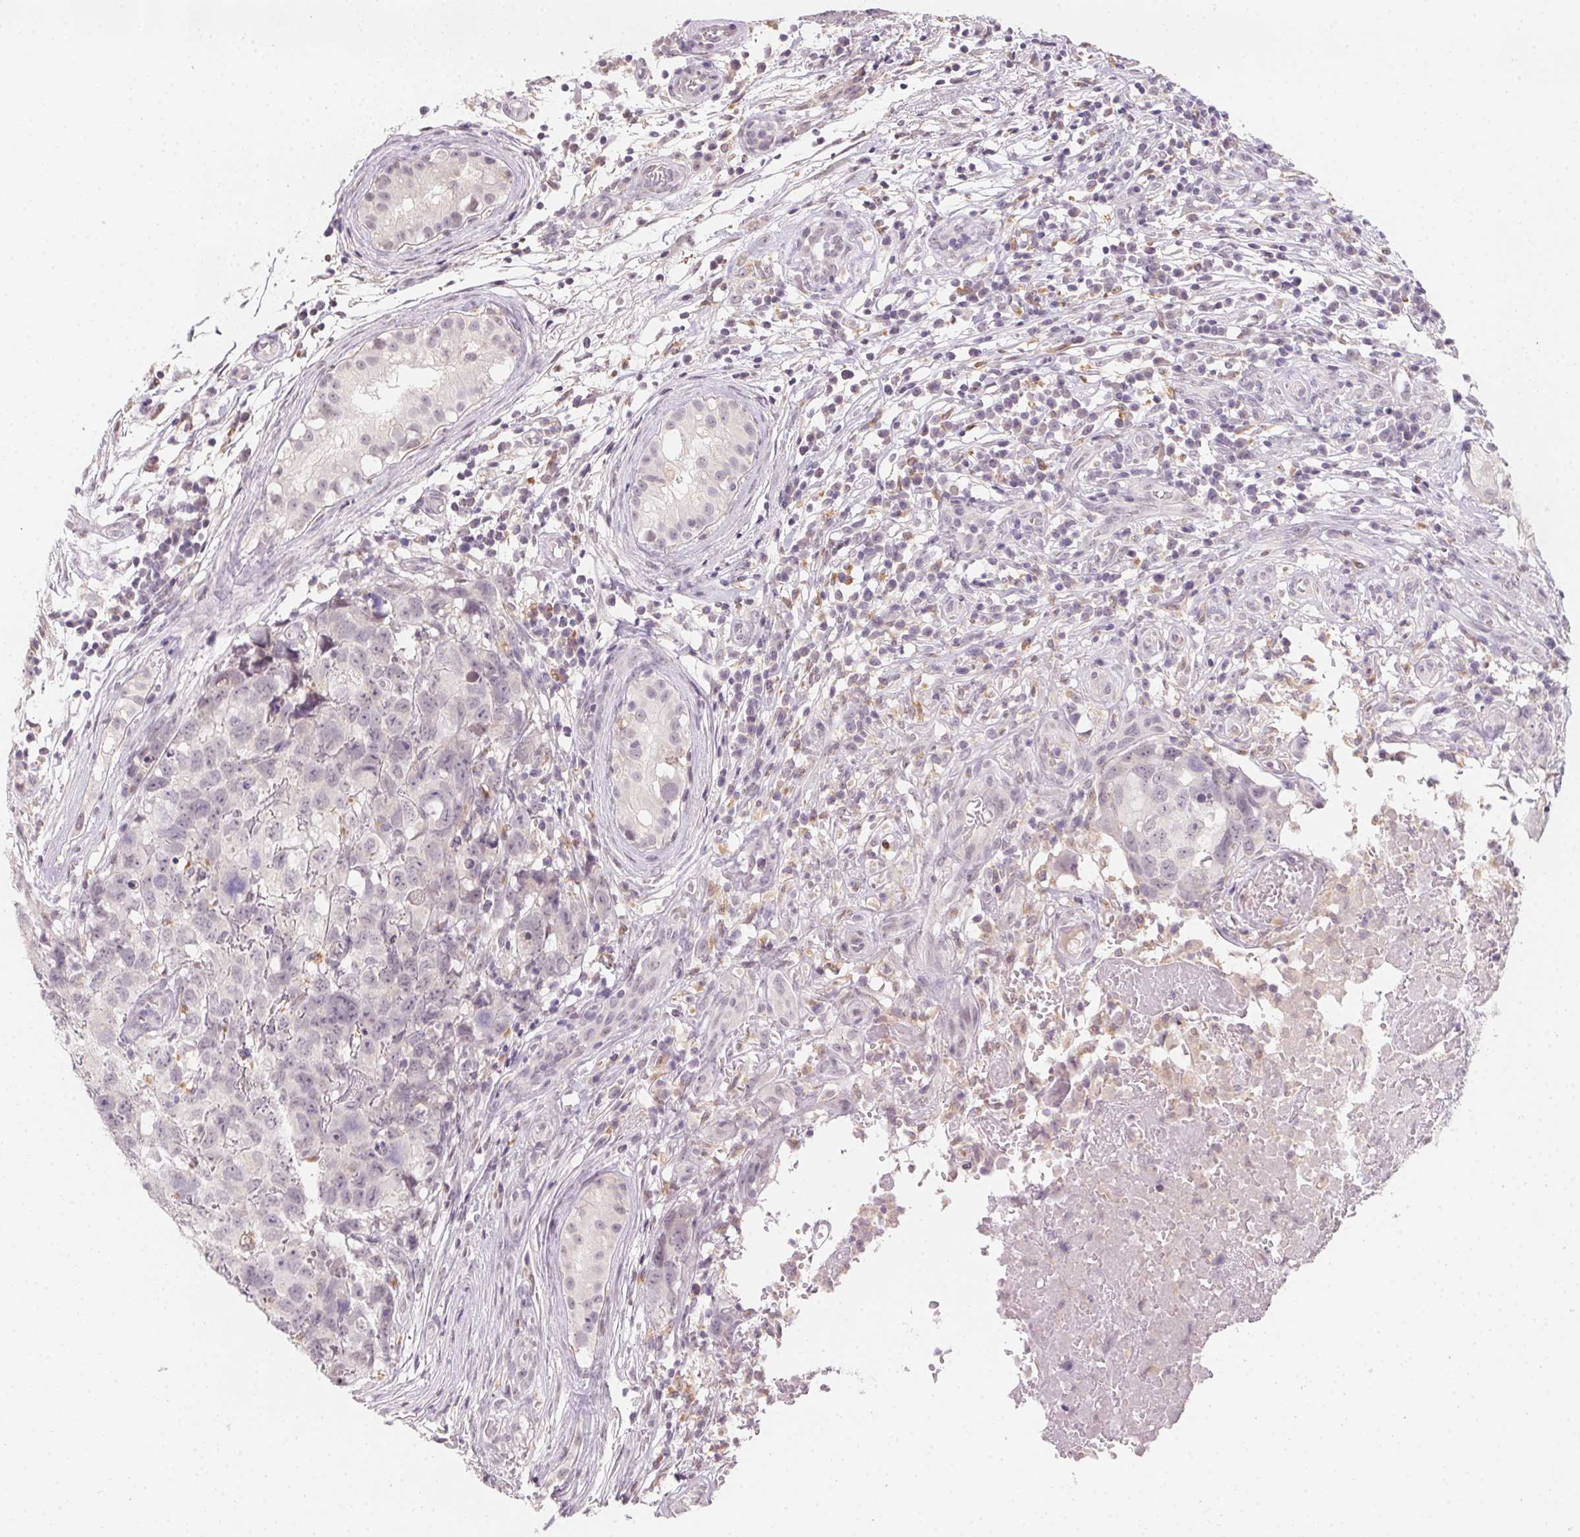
{"staining": {"intensity": "negative", "quantity": "none", "location": "none"}, "tissue": "testis cancer", "cell_type": "Tumor cells", "image_type": "cancer", "snomed": [{"axis": "morphology", "description": "Carcinoma, Embryonal, NOS"}, {"axis": "topography", "description": "Testis"}], "caption": "This is an immunohistochemistry micrograph of testis cancer. There is no expression in tumor cells.", "gene": "SLC6A18", "patient": {"sex": "male", "age": 22}}